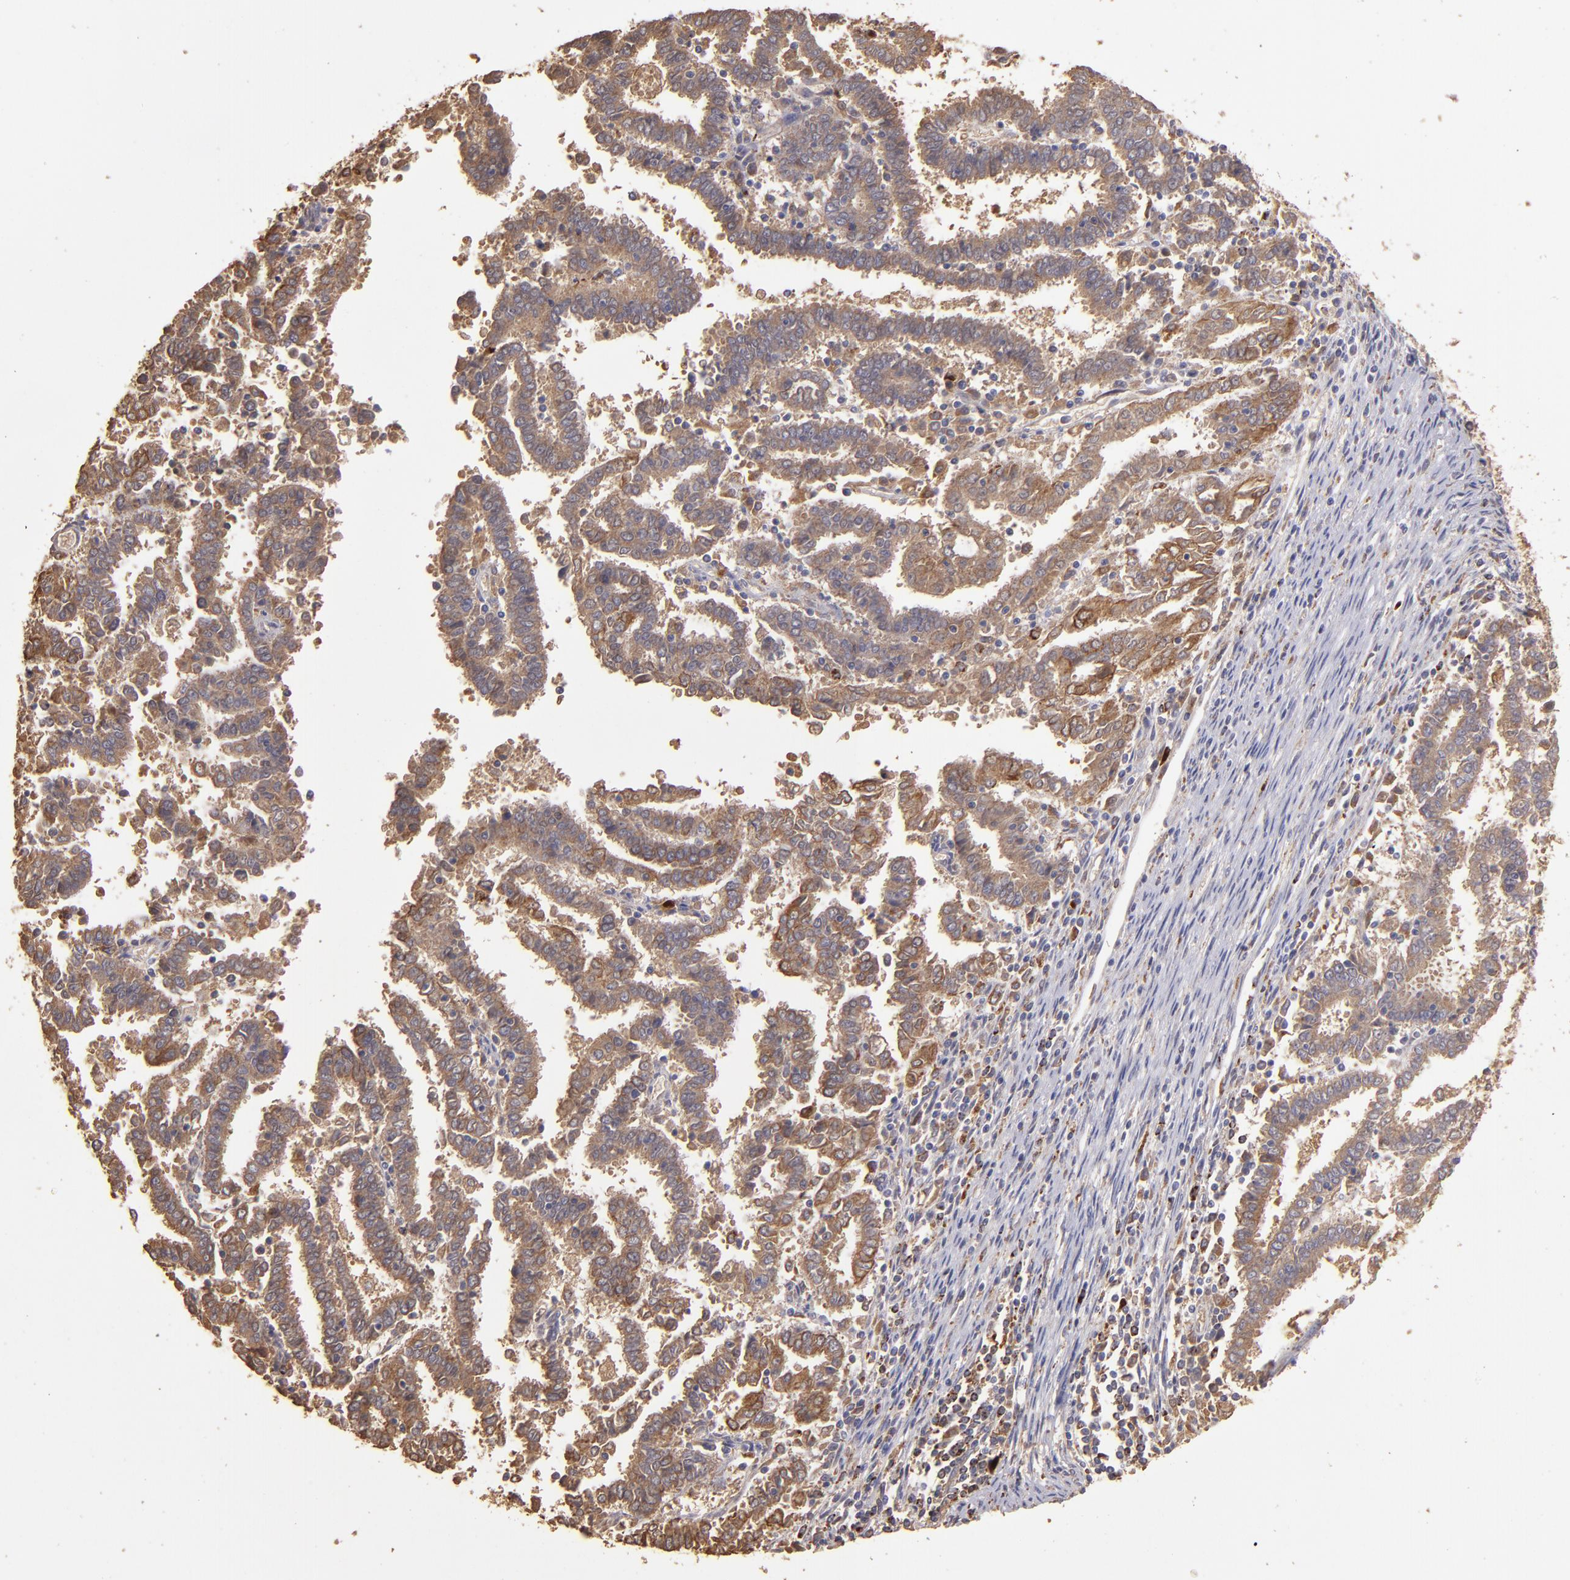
{"staining": {"intensity": "moderate", "quantity": ">75%", "location": "cytoplasmic/membranous"}, "tissue": "endometrial cancer", "cell_type": "Tumor cells", "image_type": "cancer", "snomed": [{"axis": "morphology", "description": "Adenocarcinoma, NOS"}, {"axis": "topography", "description": "Uterus"}], "caption": "Approximately >75% of tumor cells in endometrial cancer demonstrate moderate cytoplasmic/membranous protein staining as visualized by brown immunohistochemical staining.", "gene": "SRRD", "patient": {"sex": "female", "age": 83}}